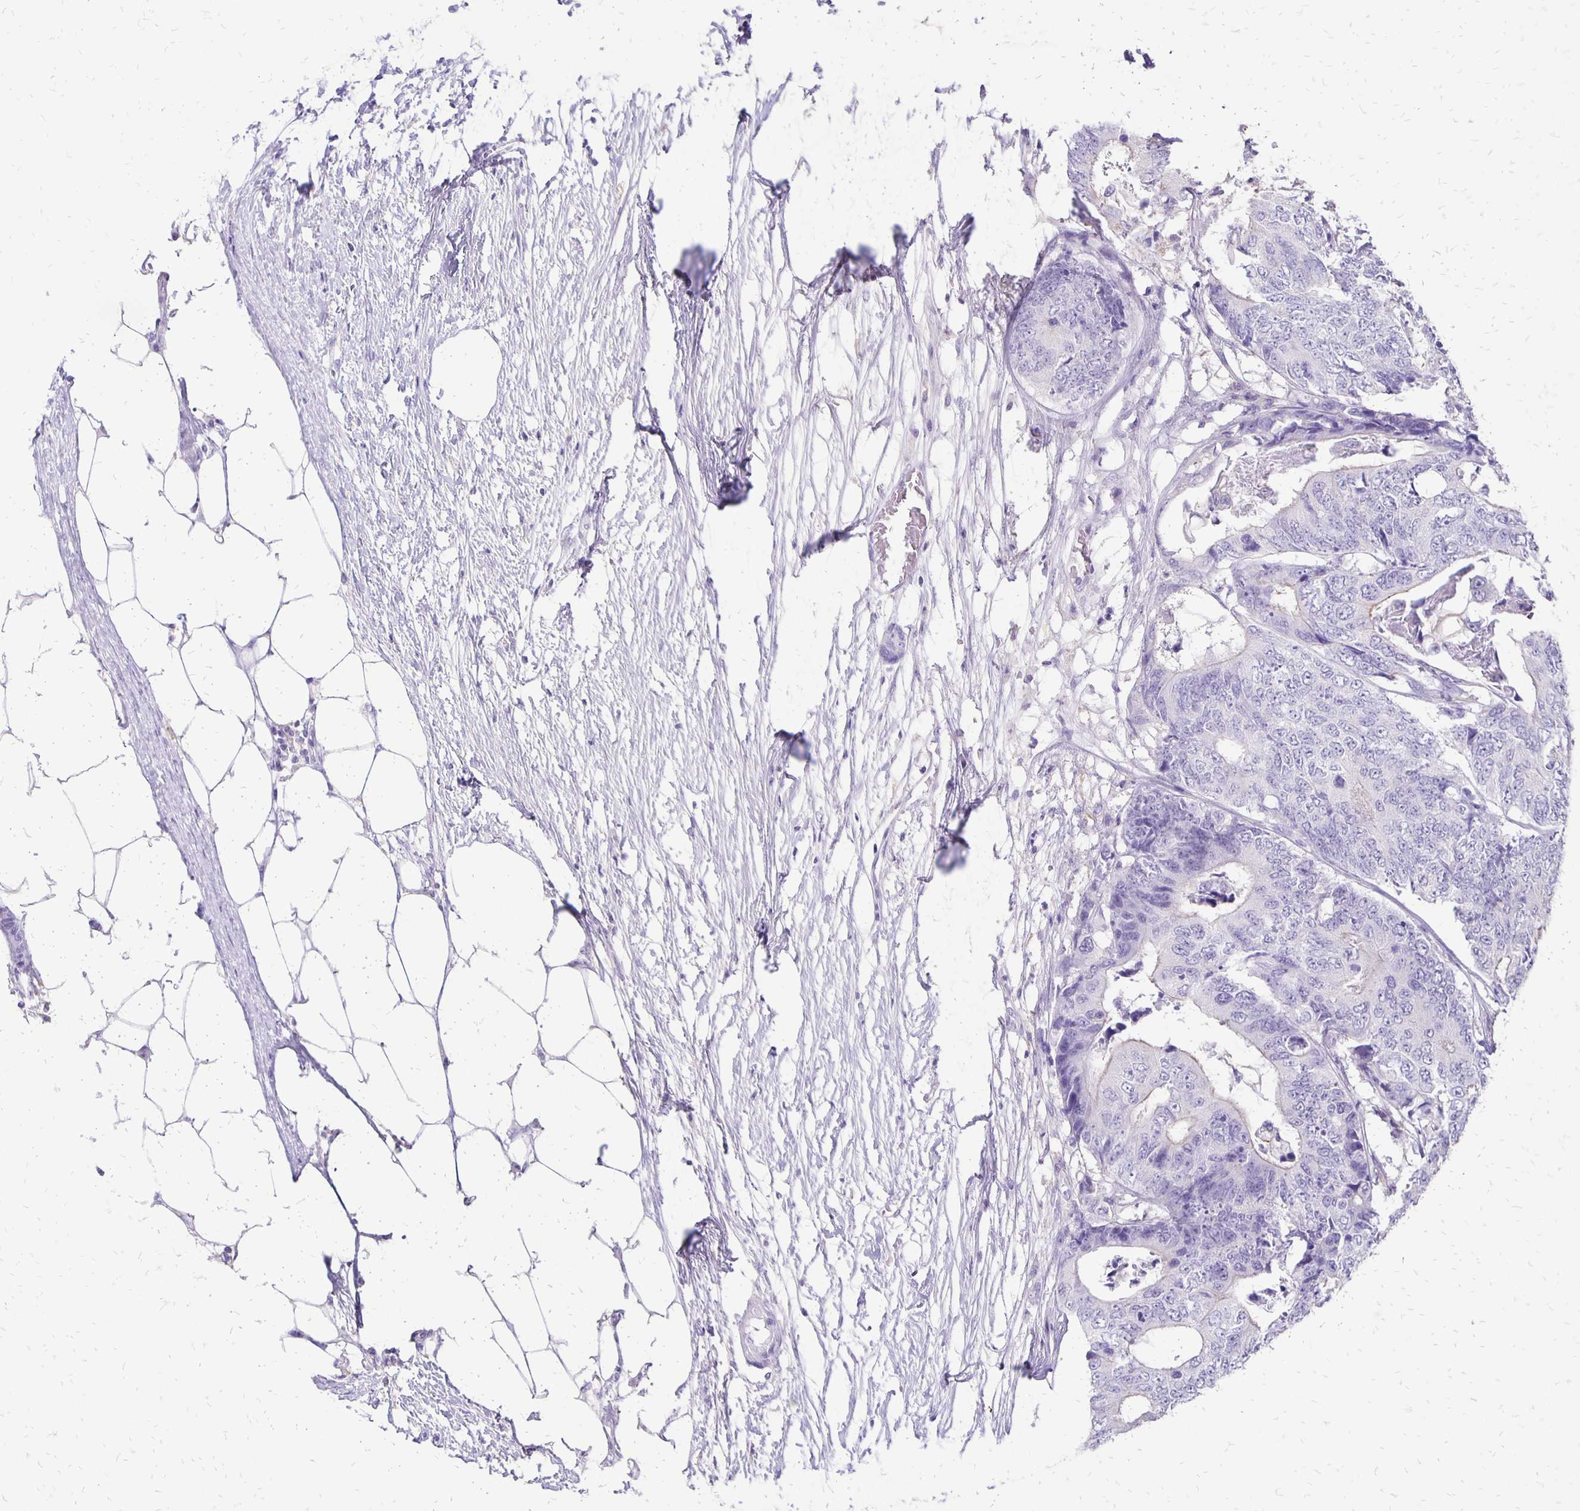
{"staining": {"intensity": "negative", "quantity": "none", "location": "none"}, "tissue": "colorectal cancer", "cell_type": "Tumor cells", "image_type": "cancer", "snomed": [{"axis": "morphology", "description": "Adenocarcinoma, NOS"}, {"axis": "topography", "description": "Colon"}], "caption": "A high-resolution histopathology image shows immunohistochemistry staining of colorectal adenocarcinoma, which shows no significant expression in tumor cells. (DAB immunohistochemistry with hematoxylin counter stain).", "gene": "ANKRD45", "patient": {"sex": "female", "age": 48}}